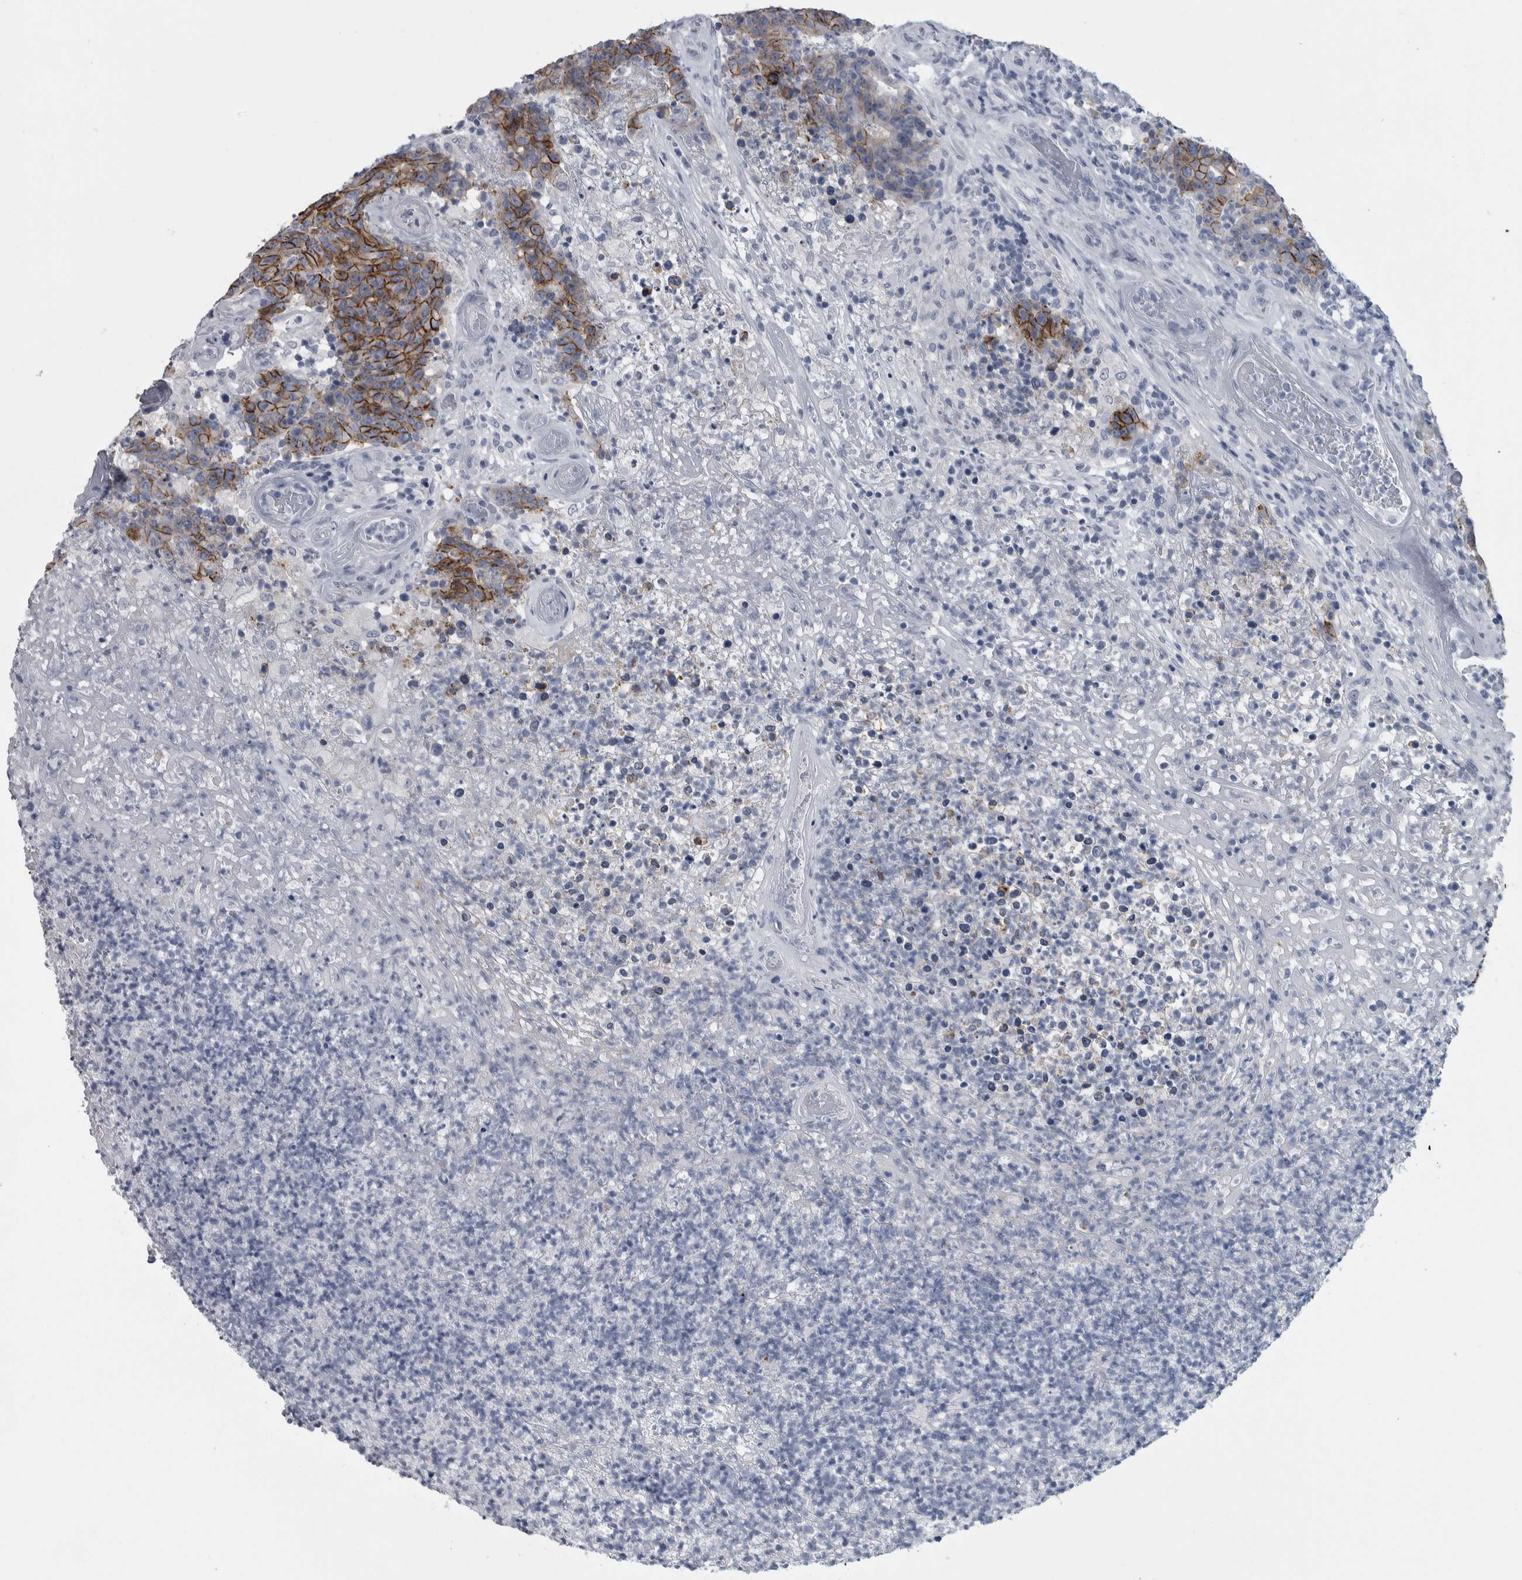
{"staining": {"intensity": "strong", "quantity": ">75%", "location": "cytoplasmic/membranous"}, "tissue": "colorectal cancer", "cell_type": "Tumor cells", "image_type": "cancer", "snomed": [{"axis": "morphology", "description": "Normal tissue, NOS"}, {"axis": "morphology", "description": "Adenocarcinoma, NOS"}, {"axis": "topography", "description": "Colon"}], "caption": "Adenocarcinoma (colorectal) stained with a brown dye exhibits strong cytoplasmic/membranous positive staining in approximately >75% of tumor cells.", "gene": "CDH17", "patient": {"sex": "female", "age": 75}}